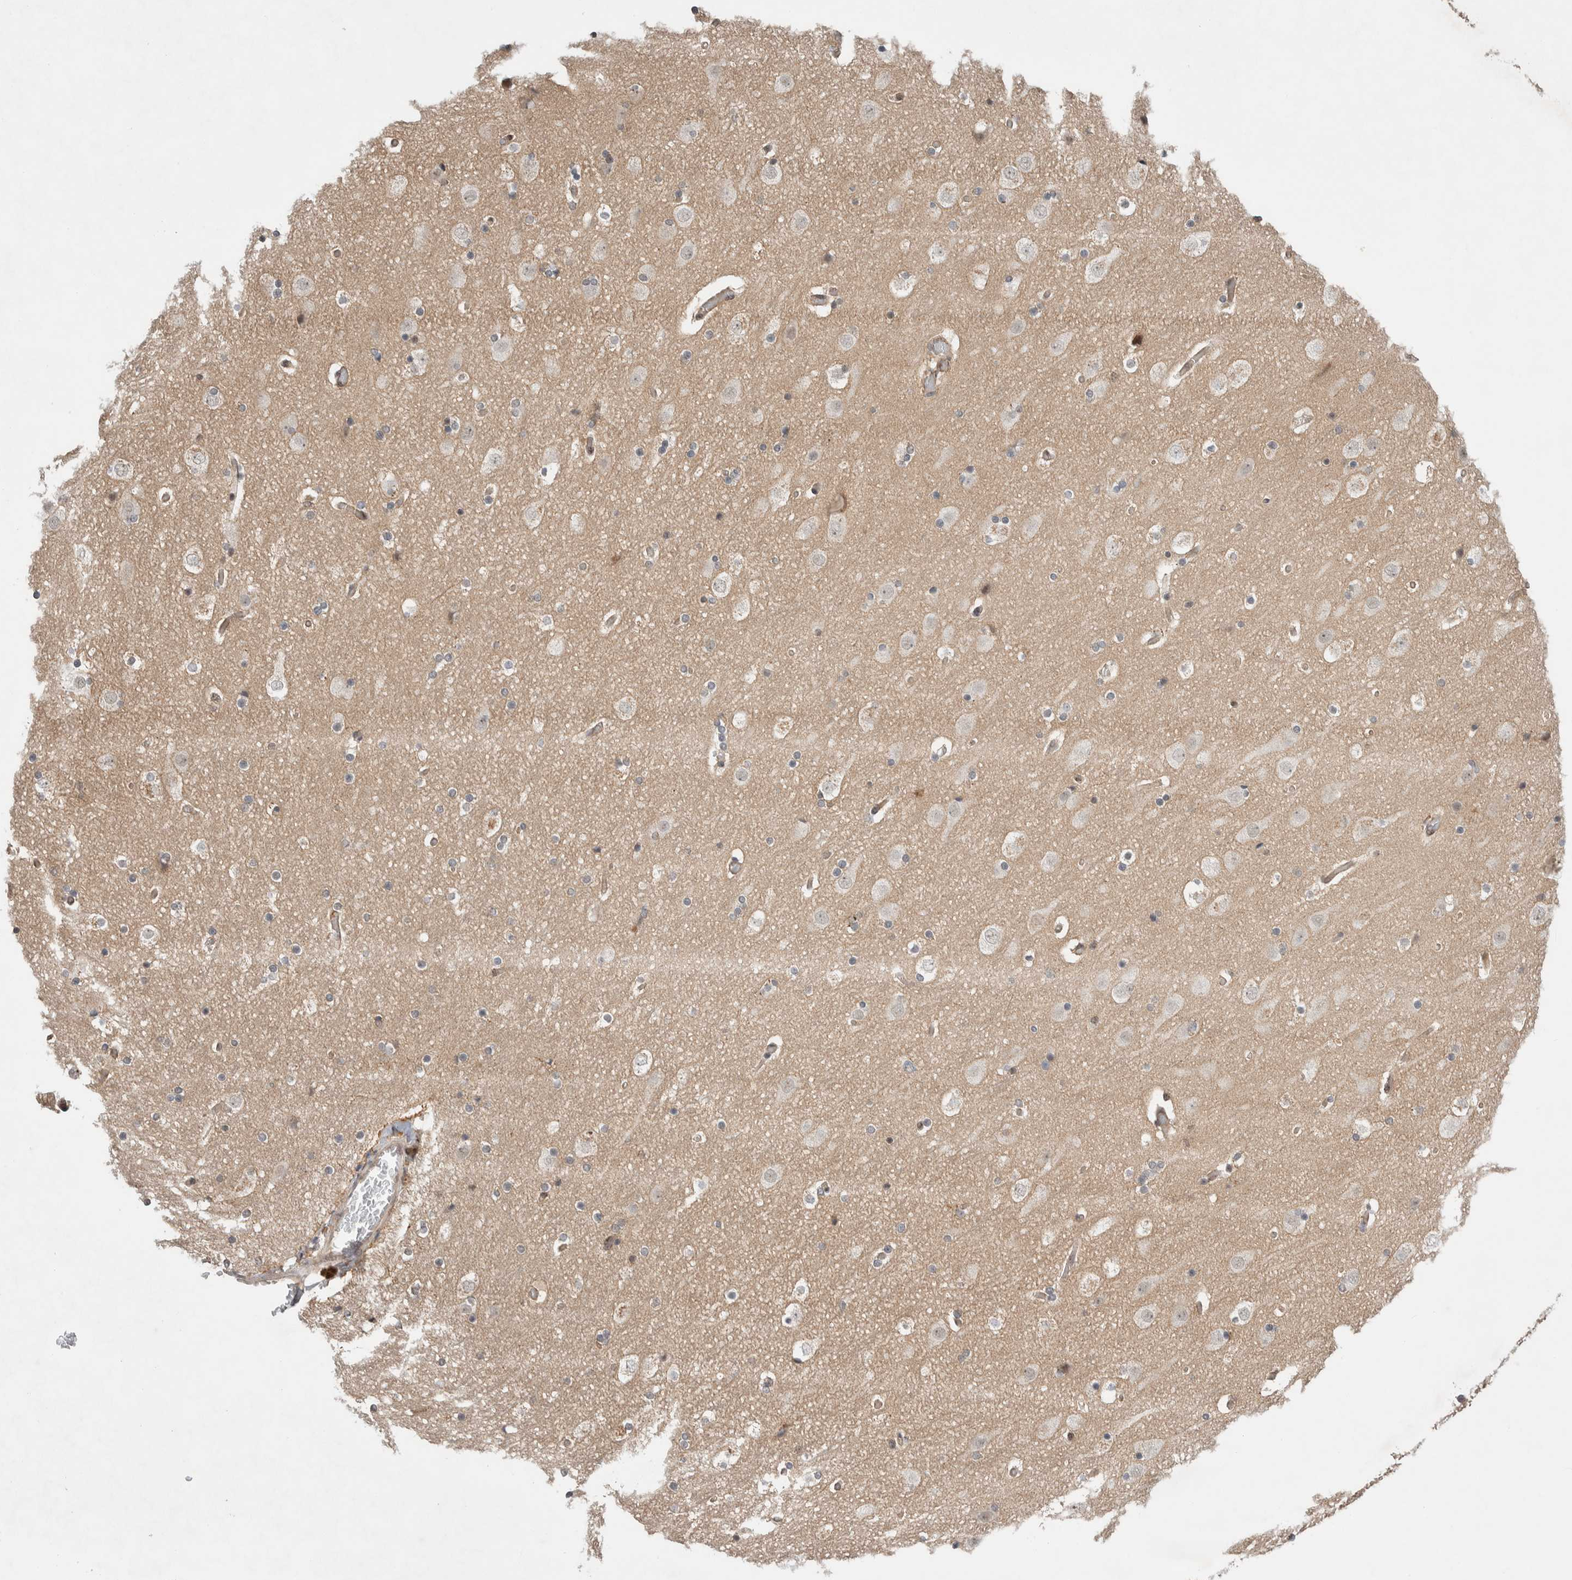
{"staining": {"intensity": "weak", "quantity": ">75%", "location": "cytoplasmic/membranous"}, "tissue": "cerebral cortex", "cell_type": "Endothelial cells", "image_type": "normal", "snomed": [{"axis": "morphology", "description": "Normal tissue, NOS"}, {"axis": "topography", "description": "Cerebral cortex"}], "caption": "About >75% of endothelial cells in benign cerebral cortex exhibit weak cytoplasmic/membranous protein expression as visualized by brown immunohistochemical staining.", "gene": "DEPTOR", "patient": {"sex": "male", "age": 57}}